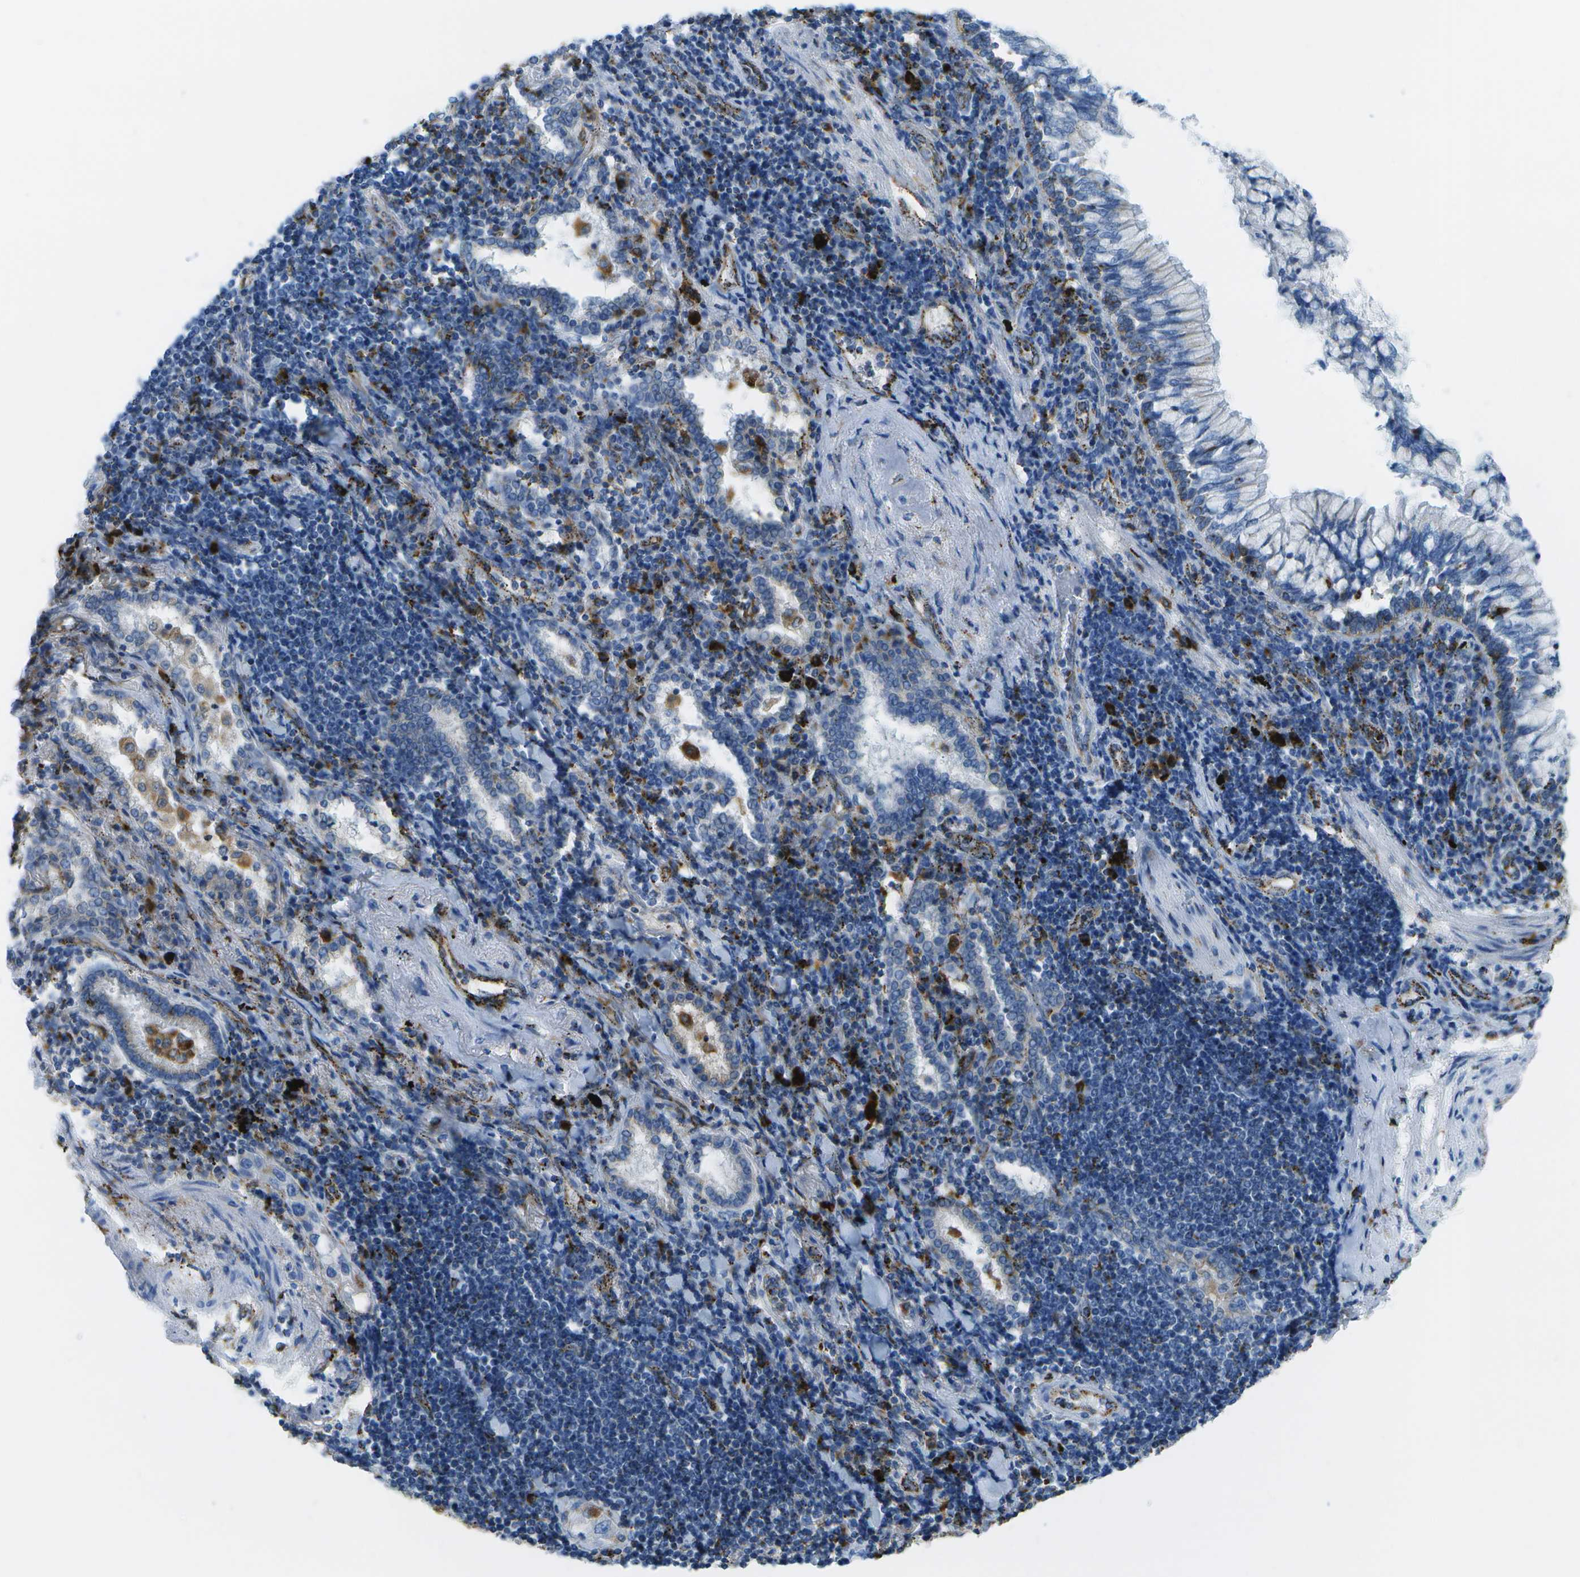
{"staining": {"intensity": "weak", "quantity": "<25%", "location": "cytoplasmic/membranous"}, "tissue": "lung cancer", "cell_type": "Tumor cells", "image_type": "cancer", "snomed": [{"axis": "morphology", "description": "Adenocarcinoma, NOS"}, {"axis": "topography", "description": "Lung"}], "caption": "An immunohistochemistry image of lung cancer (adenocarcinoma) is shown. There is no staining in tumor cells of lung cancer (adenocarcinoma). The staining was performed using DAB (3,3'-diaminobenzidine) to visualize the protein expression in brown, while the nuclei were stained in blue with hematoxylin (Magnification: 20x).", "gene": "PRCP", "patient": {"sex": "female", "age": 65}}